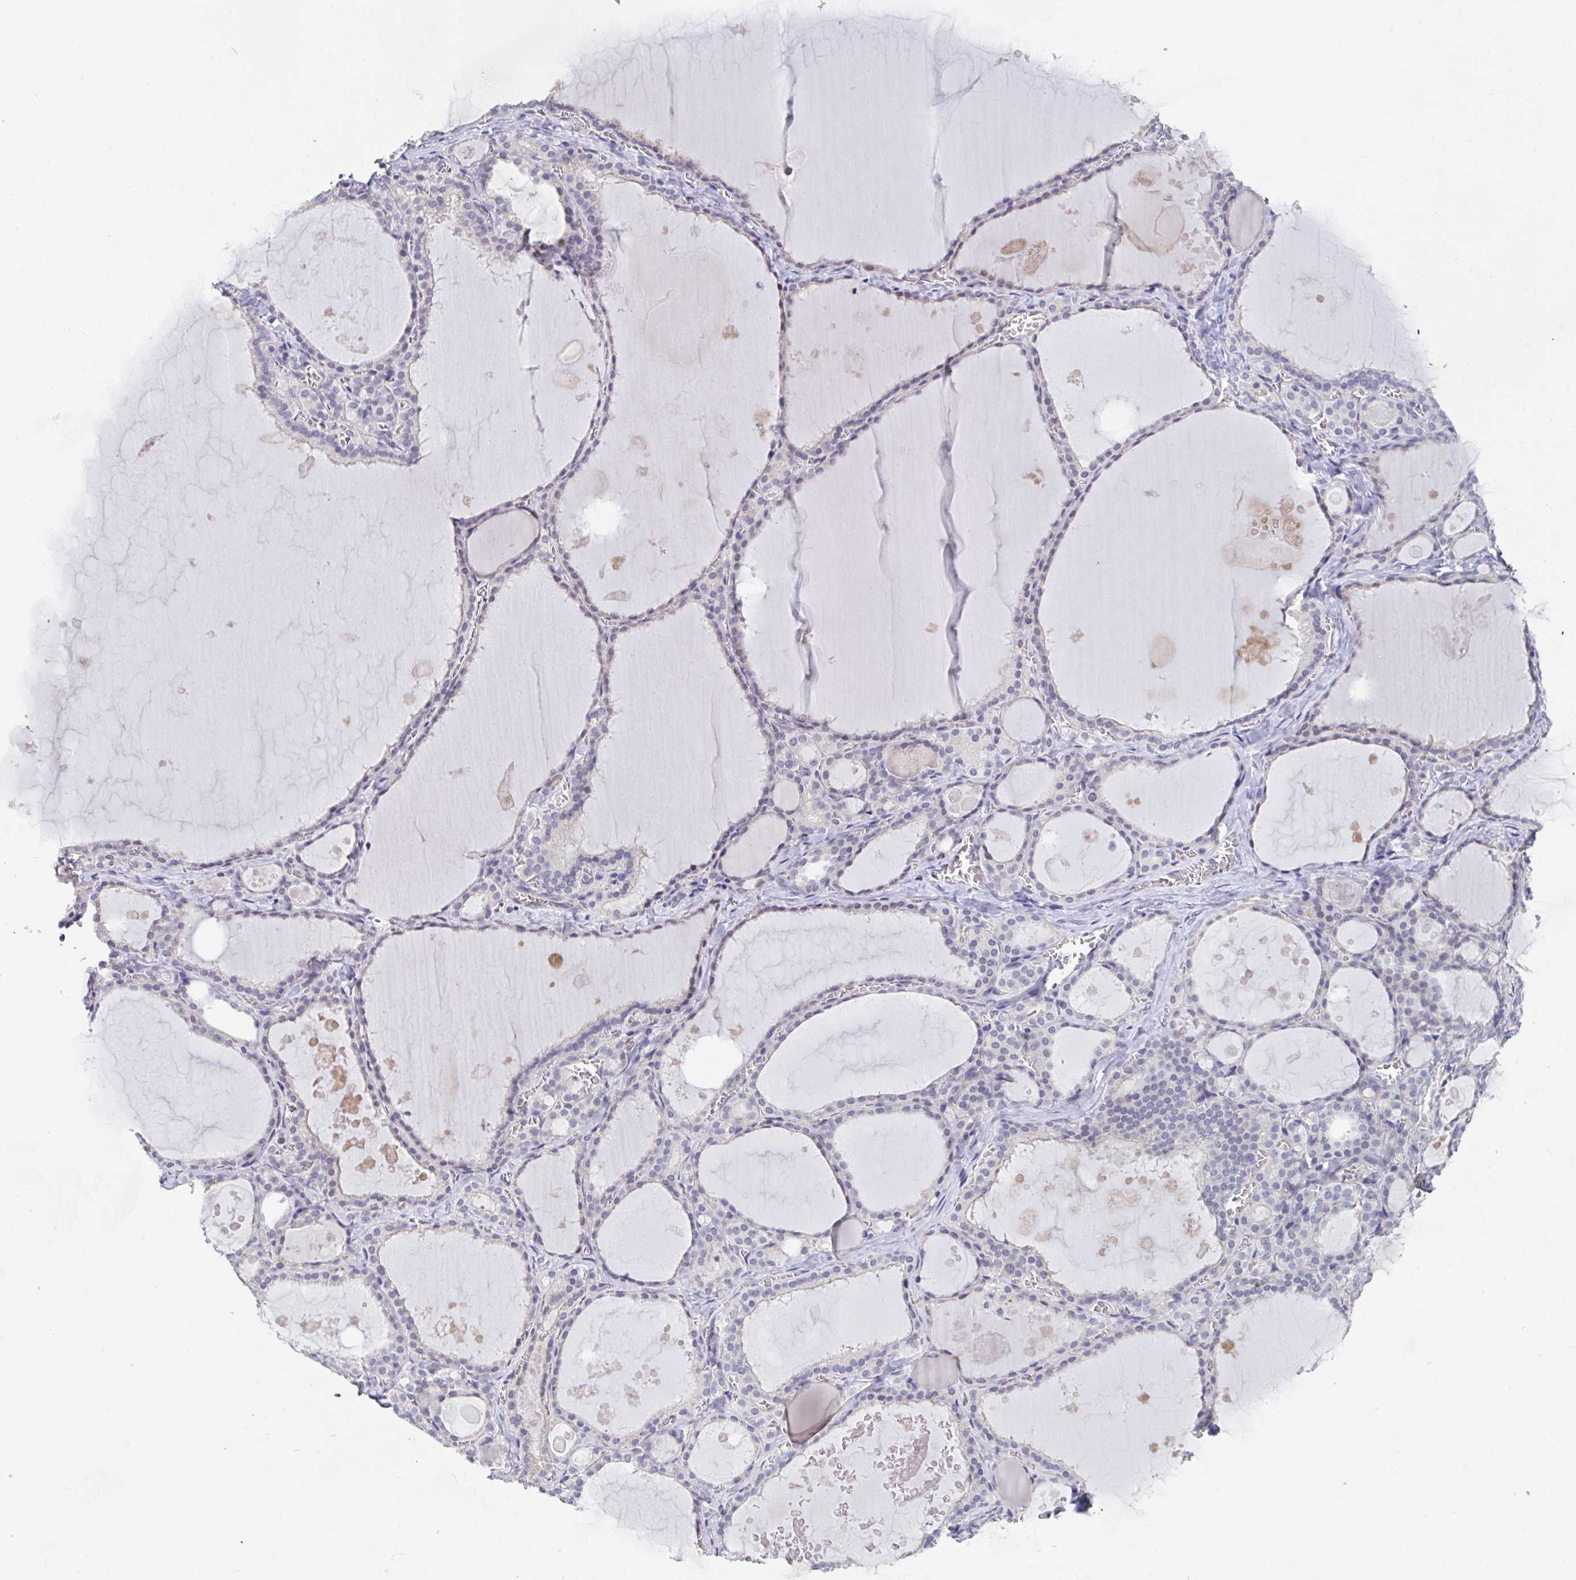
{"staining": {"intensity": "negative", "quantity": "none", "location": "none"}, "tissue": "thyroid gland", "cell_type": "Glandular cells", "image_type": "normal", "snomed": [{"axis": "morphology", "description": "Normal tissue, NOS"}, {"axis": "topography", "description": "Thyroid gland"}], "caption": "The immunohistochemistry photomicrograph has no significant expression in glandular cells of thyroid gland.", "gene": "FAM156A", "patient": {"sex": "male", "age": 56}}